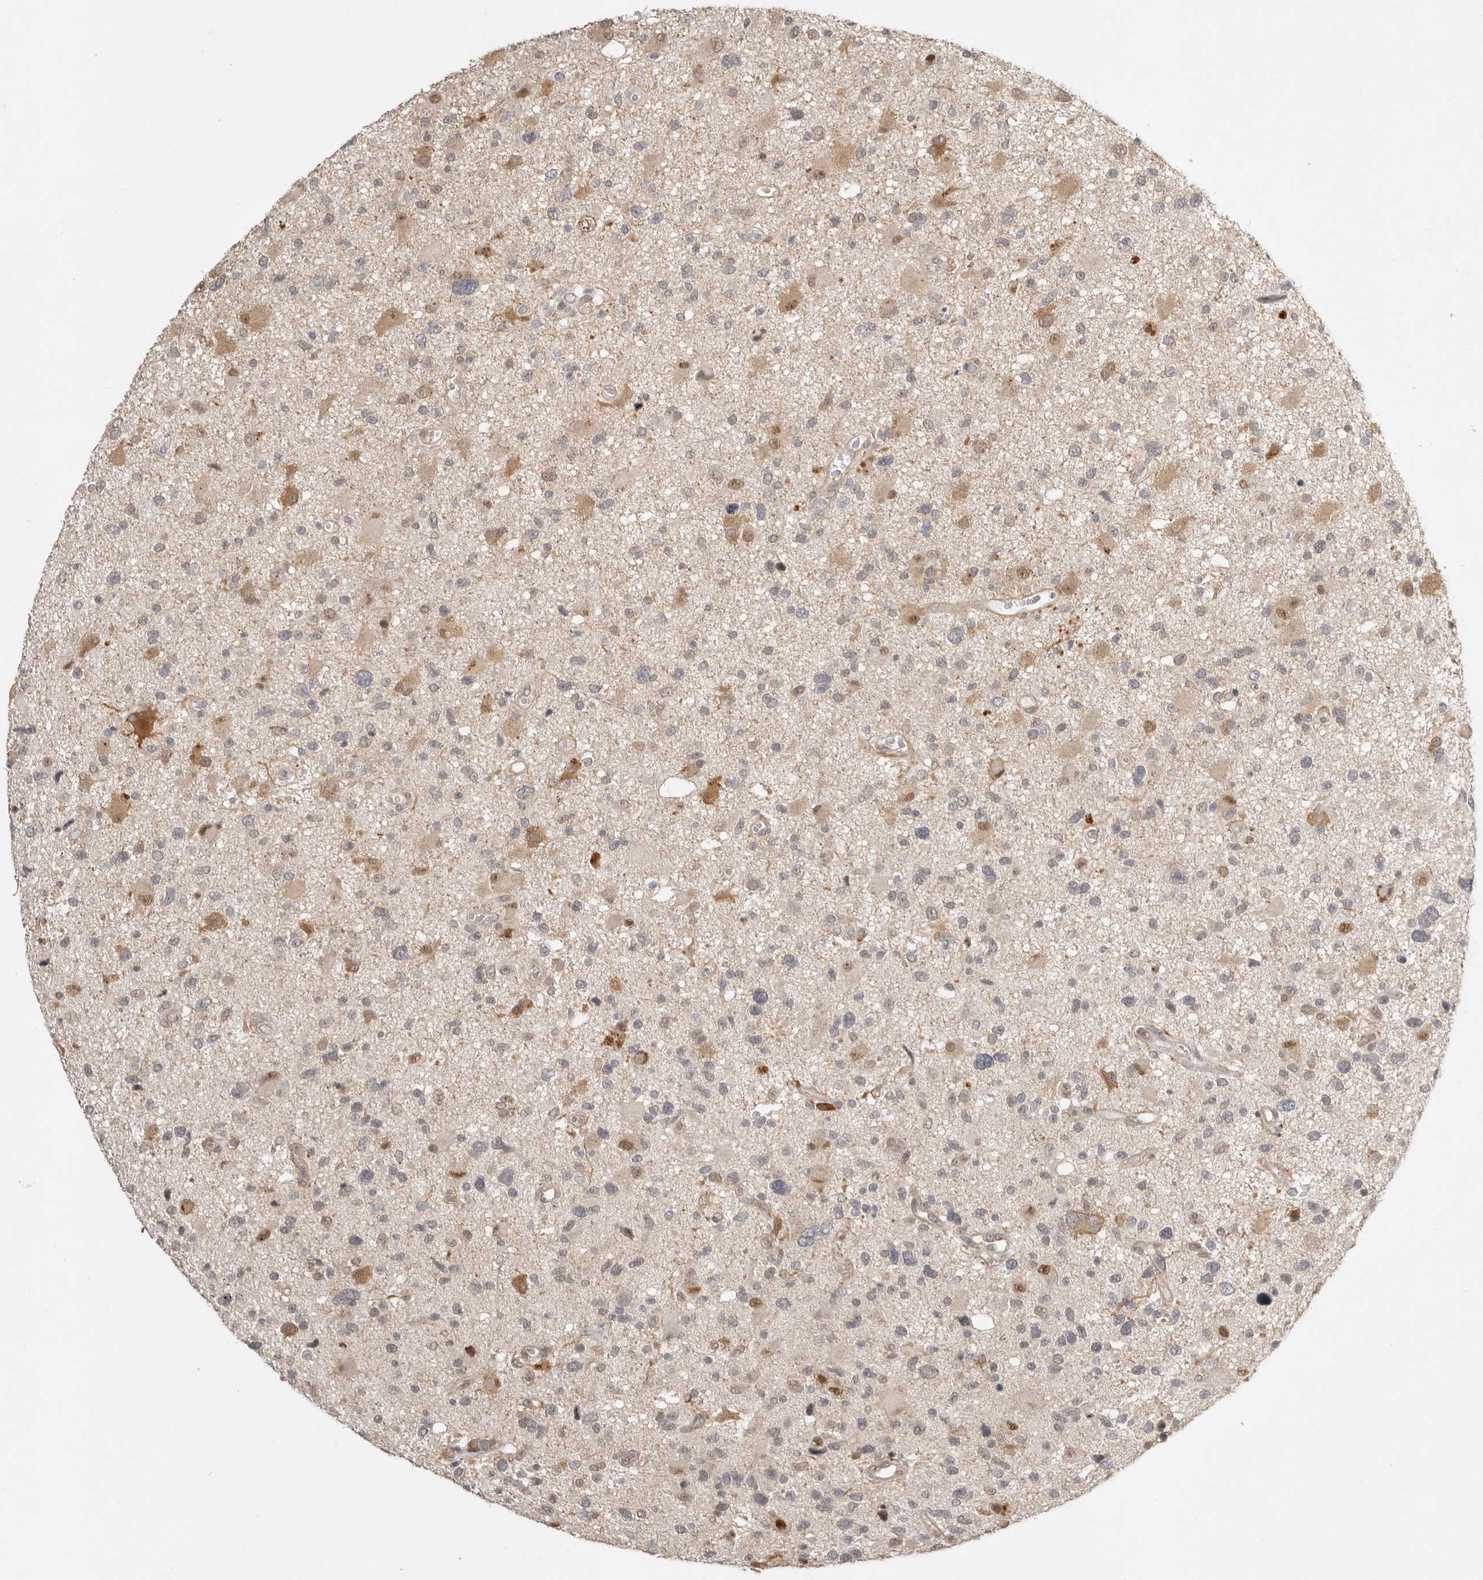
{"staining": {"intensity": "moderate", "quantity": "25%-75%", "location": "cytoplasmic/membranous"}, "tissue": "glioma", "cell_type": "Tumor cells", "image_type": "cancer", "snomed": [{"axis": "morphology", "description": "Glioma, malignant, High grade"}, {"axis": "topography", "description": "Brain"}], "caption": "This is a photomicrograph of immunohistochemistry (IHC) staining of glioma, which shows moderate expression in the cytoplasmic/membranous of tumor cells.", "gene": "NSUN4", "patient": {"sex": "male", "age": 33}}